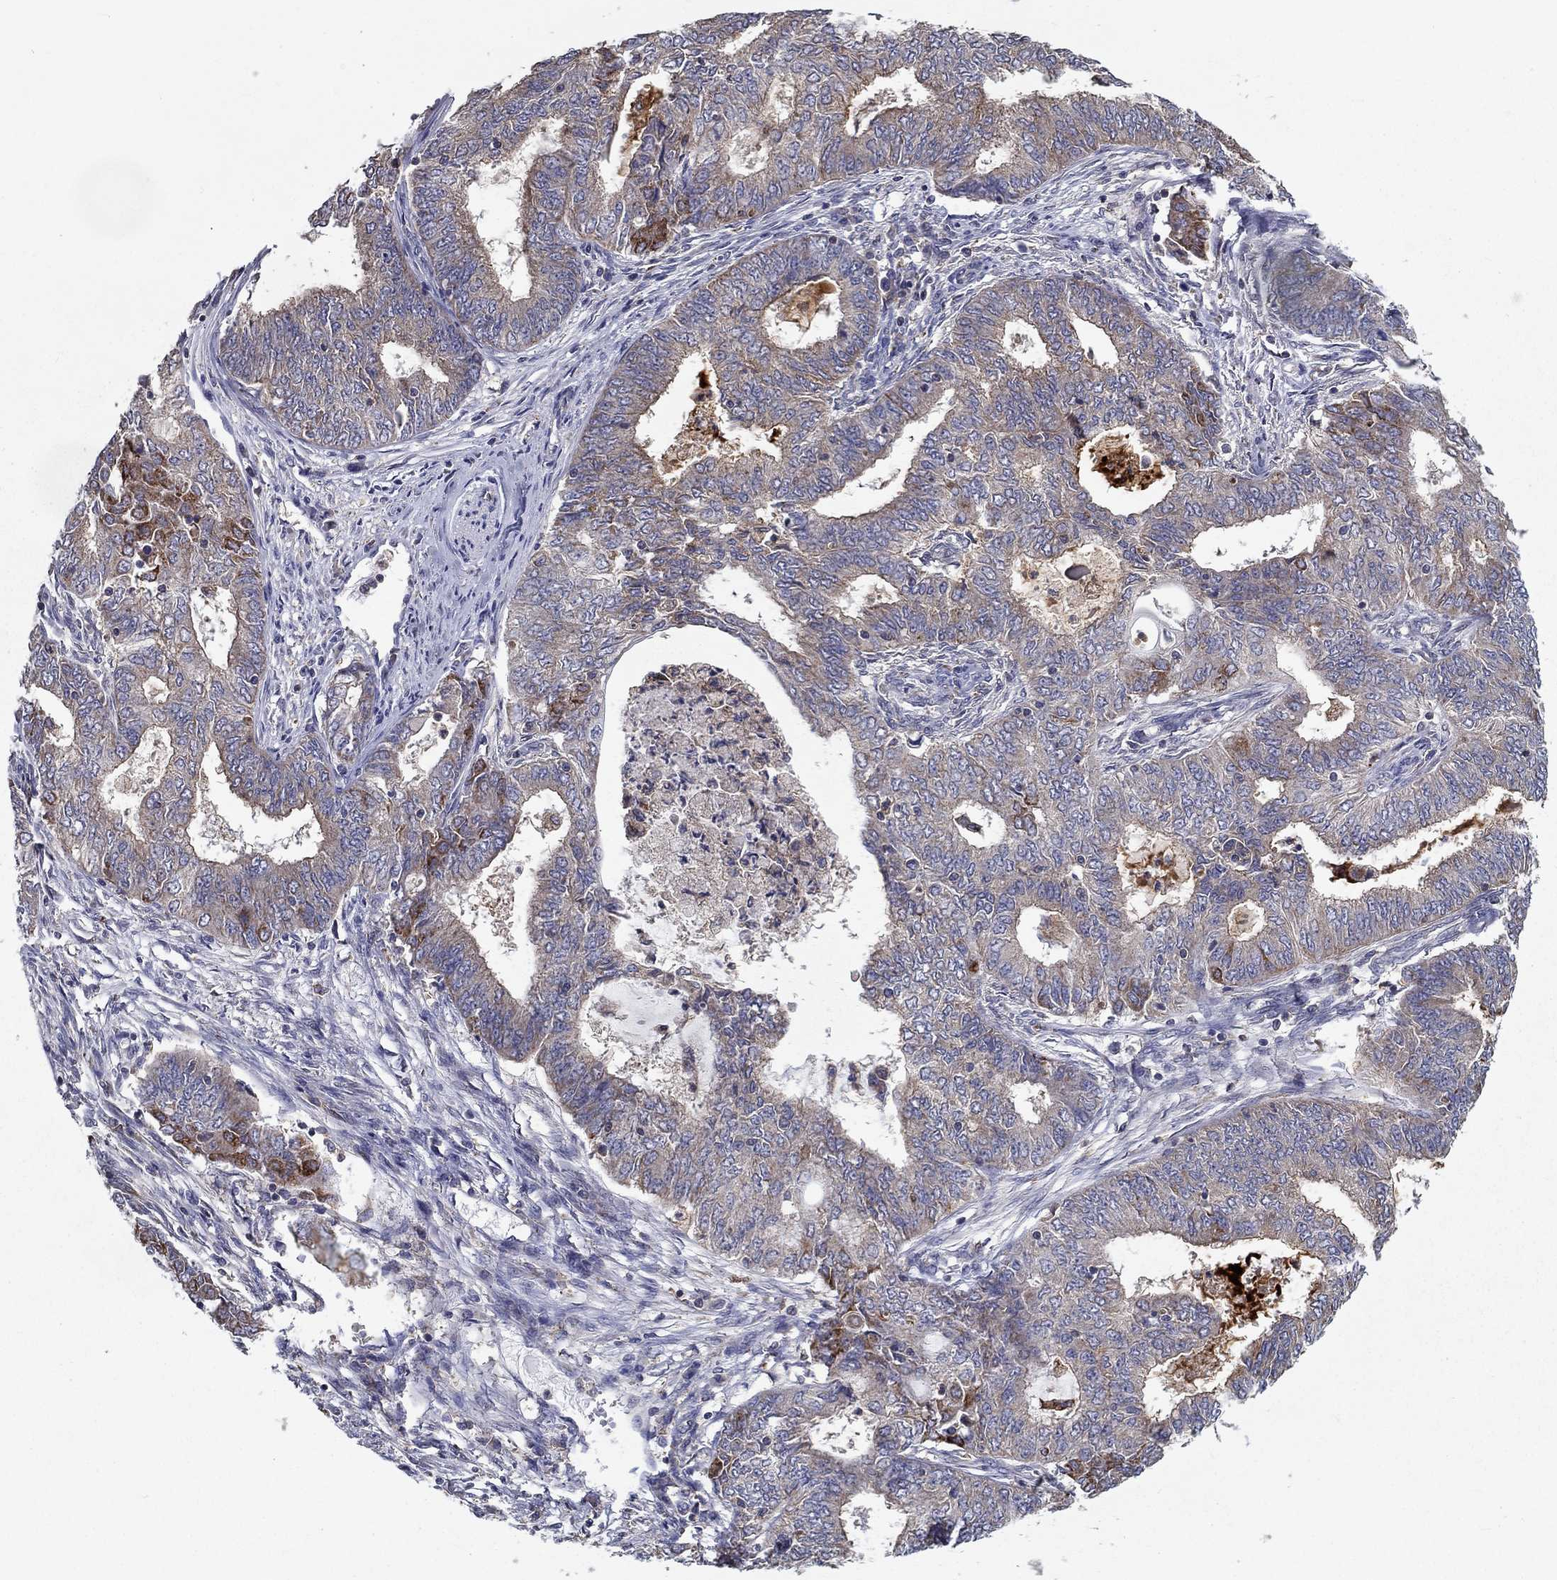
{"staining": {"intensity": "moderate", "quantity": "<25%", "location": "cytoplasmic/membranous"}, "tissue": "endometrial cancer", "cell_type": "Tumor cells", "image_type": "cancer", "snomed": [{"axis": "morphology", "description": "Adenocarcinoma, NOS"}, {"axis": "topography", "description": "Endometrium"}], "caption": "Immunohistochemical staining of human endometrial cancer (adenocarcinoma) exhibits moderate cytoplasmic/membranous protein staining in about <25% of tumor cells.", "gene": "ALDH4A1", "patient": {"sex": "female", "age": 62}}